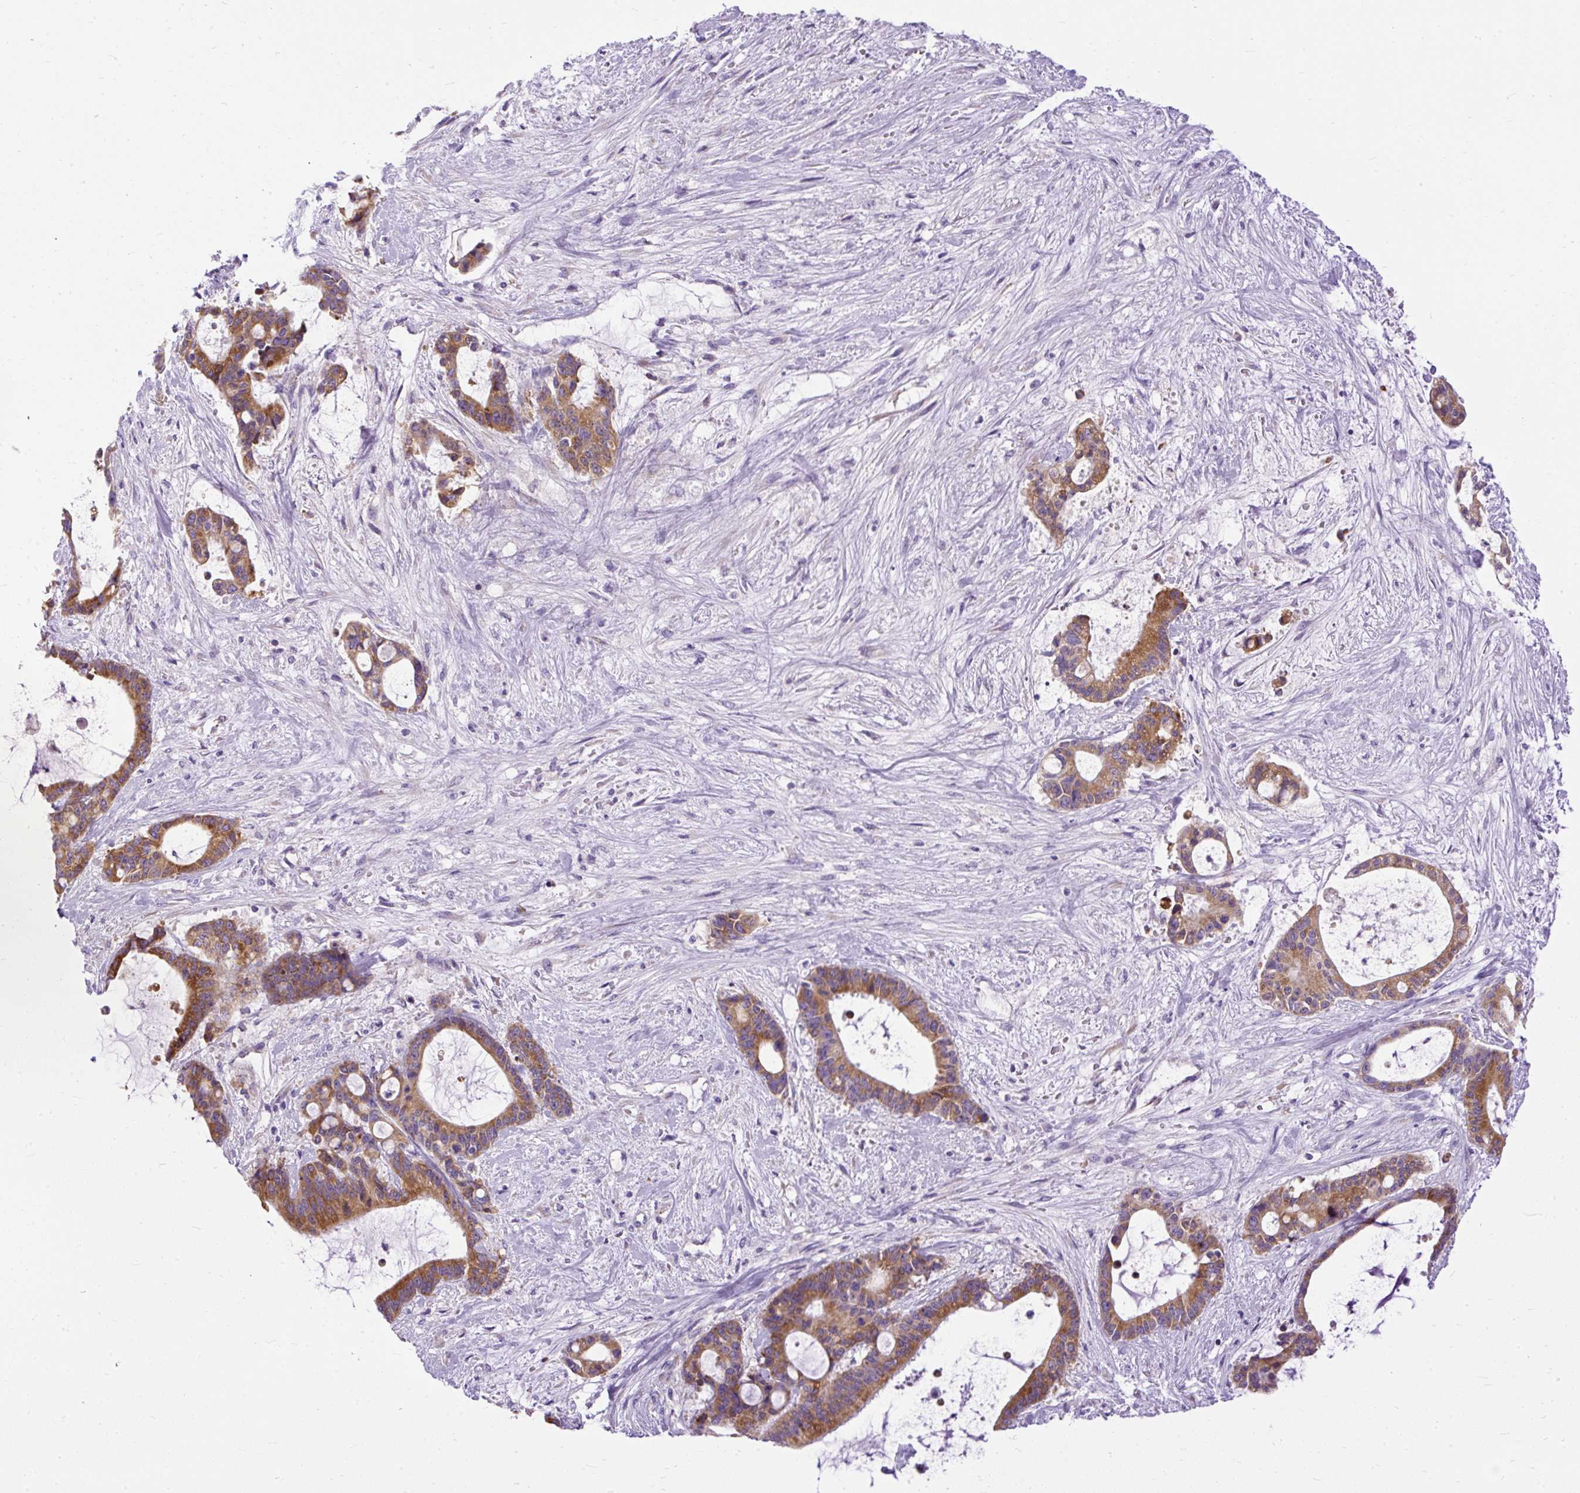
{"staining": {"intensity": "moderate", "quantity": ">75%", "location": "cytoplasmic/membranous"}, "tissue": "liver cancer", "cell_type": "Tumor cells", "image_type": "cancer", "snomed": [{"axis": "morphology", "description": "Normal tissue, NOS"}, {"axis": "morphology", "description": "Cholangiocarcinoma"}, {"axis": "topography", "description": "Liver"}, {"axis": "topography", "description": "Peripheral nerve tissue"}], "caption": "Brown immunohistochemical staining in liver cholangiocarcinoma displays moderate cytoplasmic/membranous staining in about >75% of tumor cells. The staining is performed using DAB brown chromogen to label protein expression. The nuclei are counter-stained blue using hematoxylin.", "gene": "SYBU", "patient": {"sex": "female", "age": 73}}